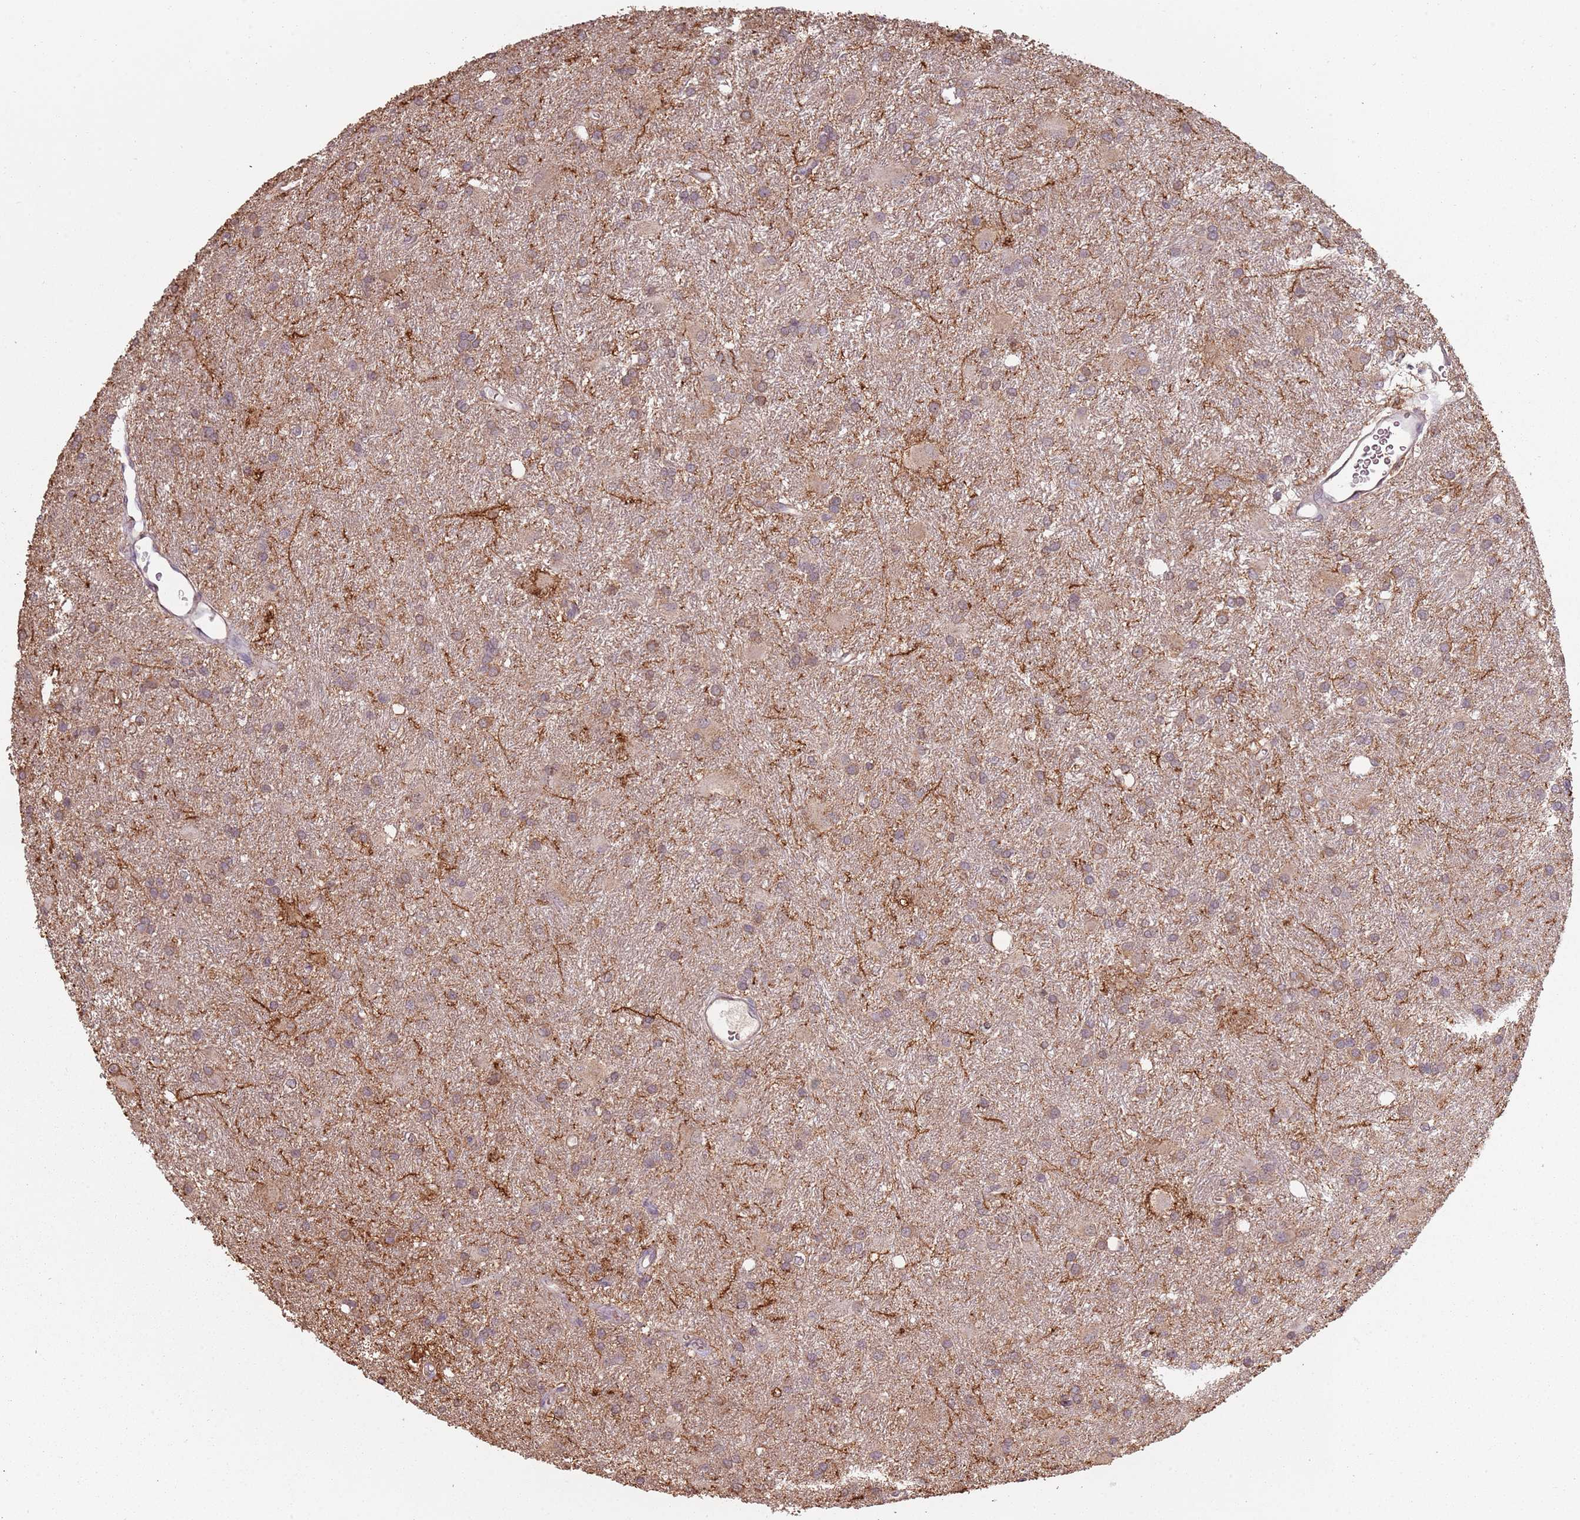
{"staining": {"intensity": "moderate", "quantity": "<25%", "location": "cytoplasmic/membranous"}, "tissue": "glioma", "cell_type": "Tumor cells", "image_type": "cancer", "snomed": [{"axis": "morphology", "description": "Glioma, malignant, High grade"}, {"axis": "topography", "description": "Brain"}], "caption": "This is a micrograph of IHC staining of high-grade glioma (malignant), which shows moderate positivity in the cytoplasmic/membranous of tumor cells.", "gene": "ATOSB", "patient": {"sex": "female", "age": 50}}